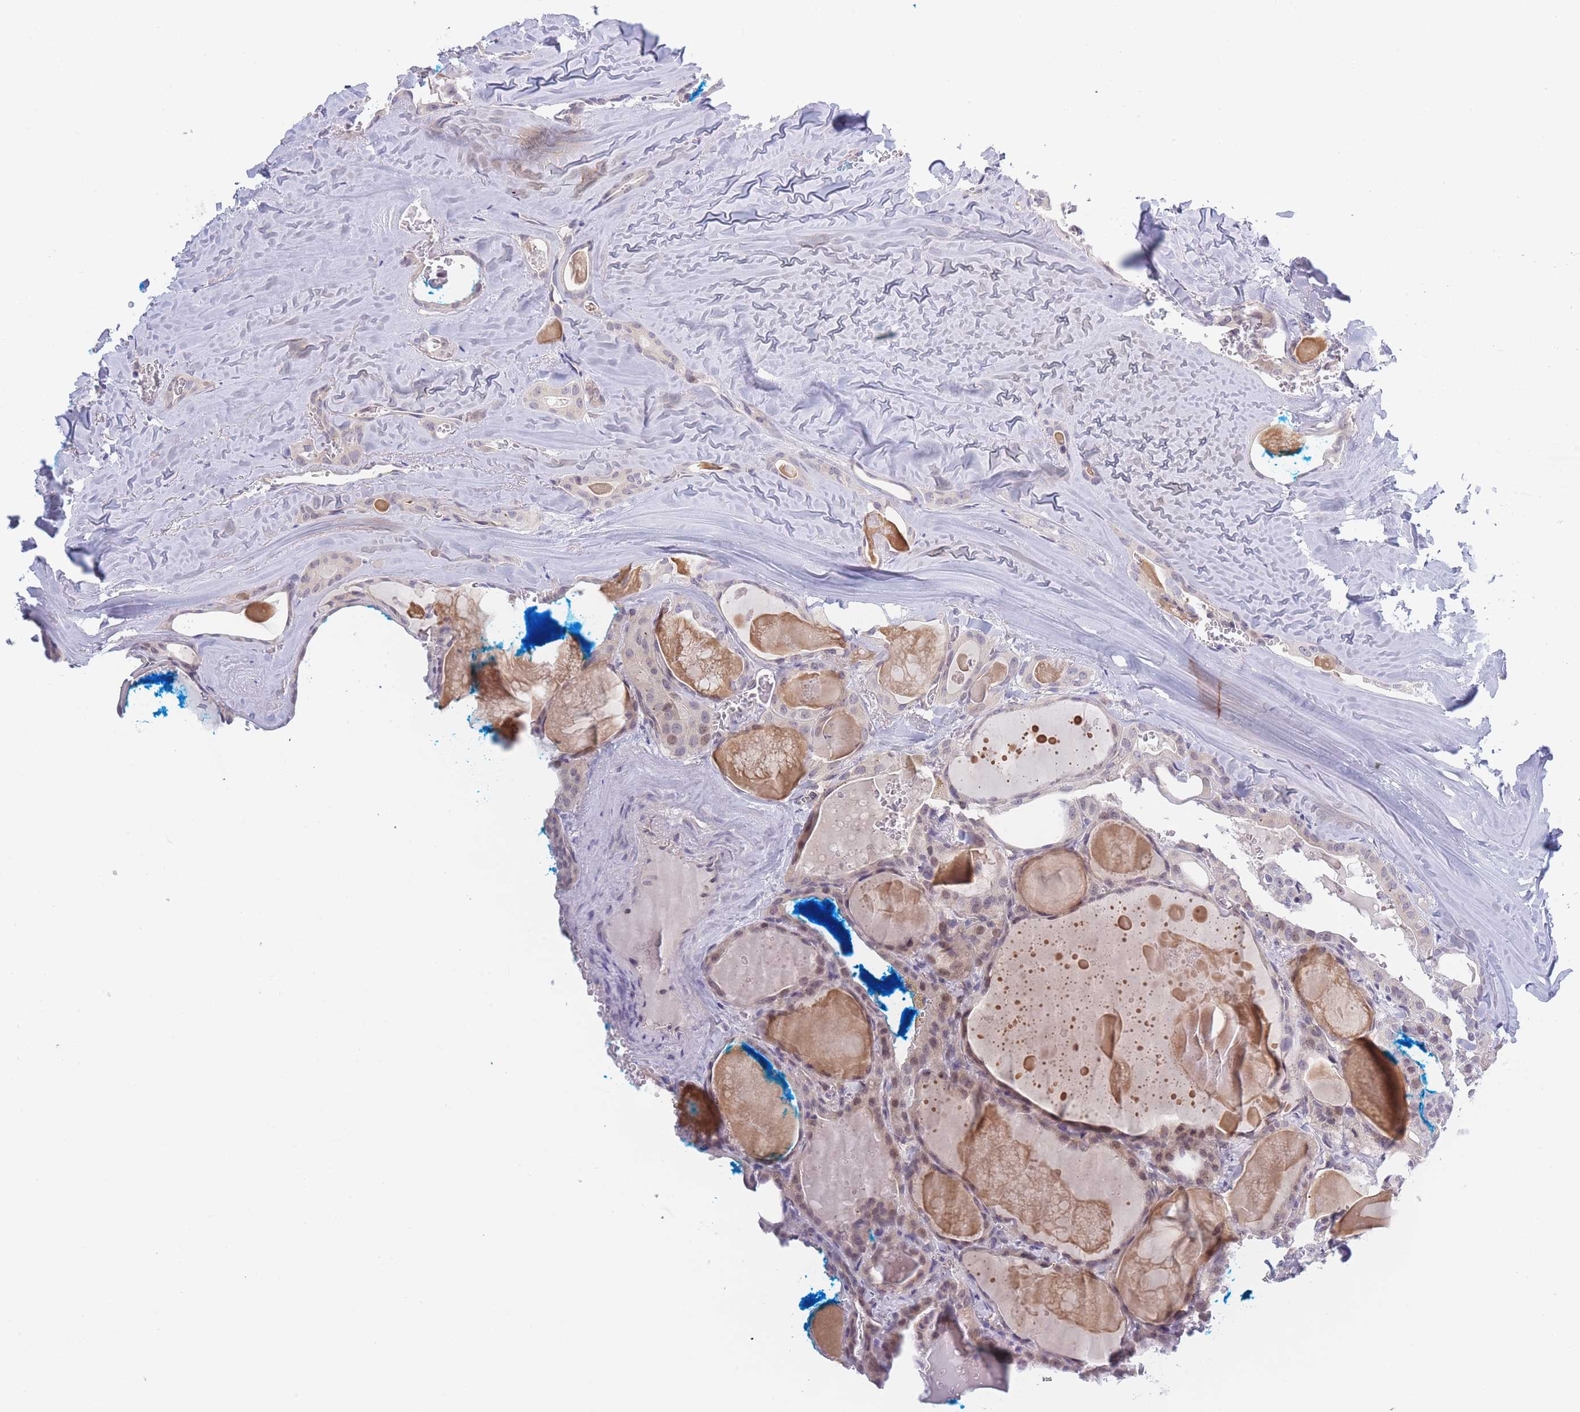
{"staining": {"intensity": "weak", "quantity": "25%-75%", "location": "nuclear"}, "tissue": "thyroid cancer", "cell_type": "Tumor cells", "image_type": "cancer", "snomed": [{"axis": "morphology", "description": "Papillary adenocarcinoma, NOS"}, {"axis": "topography", "description": "Thyroid gland"}], "caption": "Thyroid cancer (papillary adenocarcinoma) stained with immunohistochemistry exhibits weak nuclear staining in about 25%-75% of tumor cells. Using DAB (brown) and hematoxylin (blue) stains, captured at high magnification using brightfield microscopy.", "gene": "FAM227B", "patient": {"sex": "male", "age": 52}}